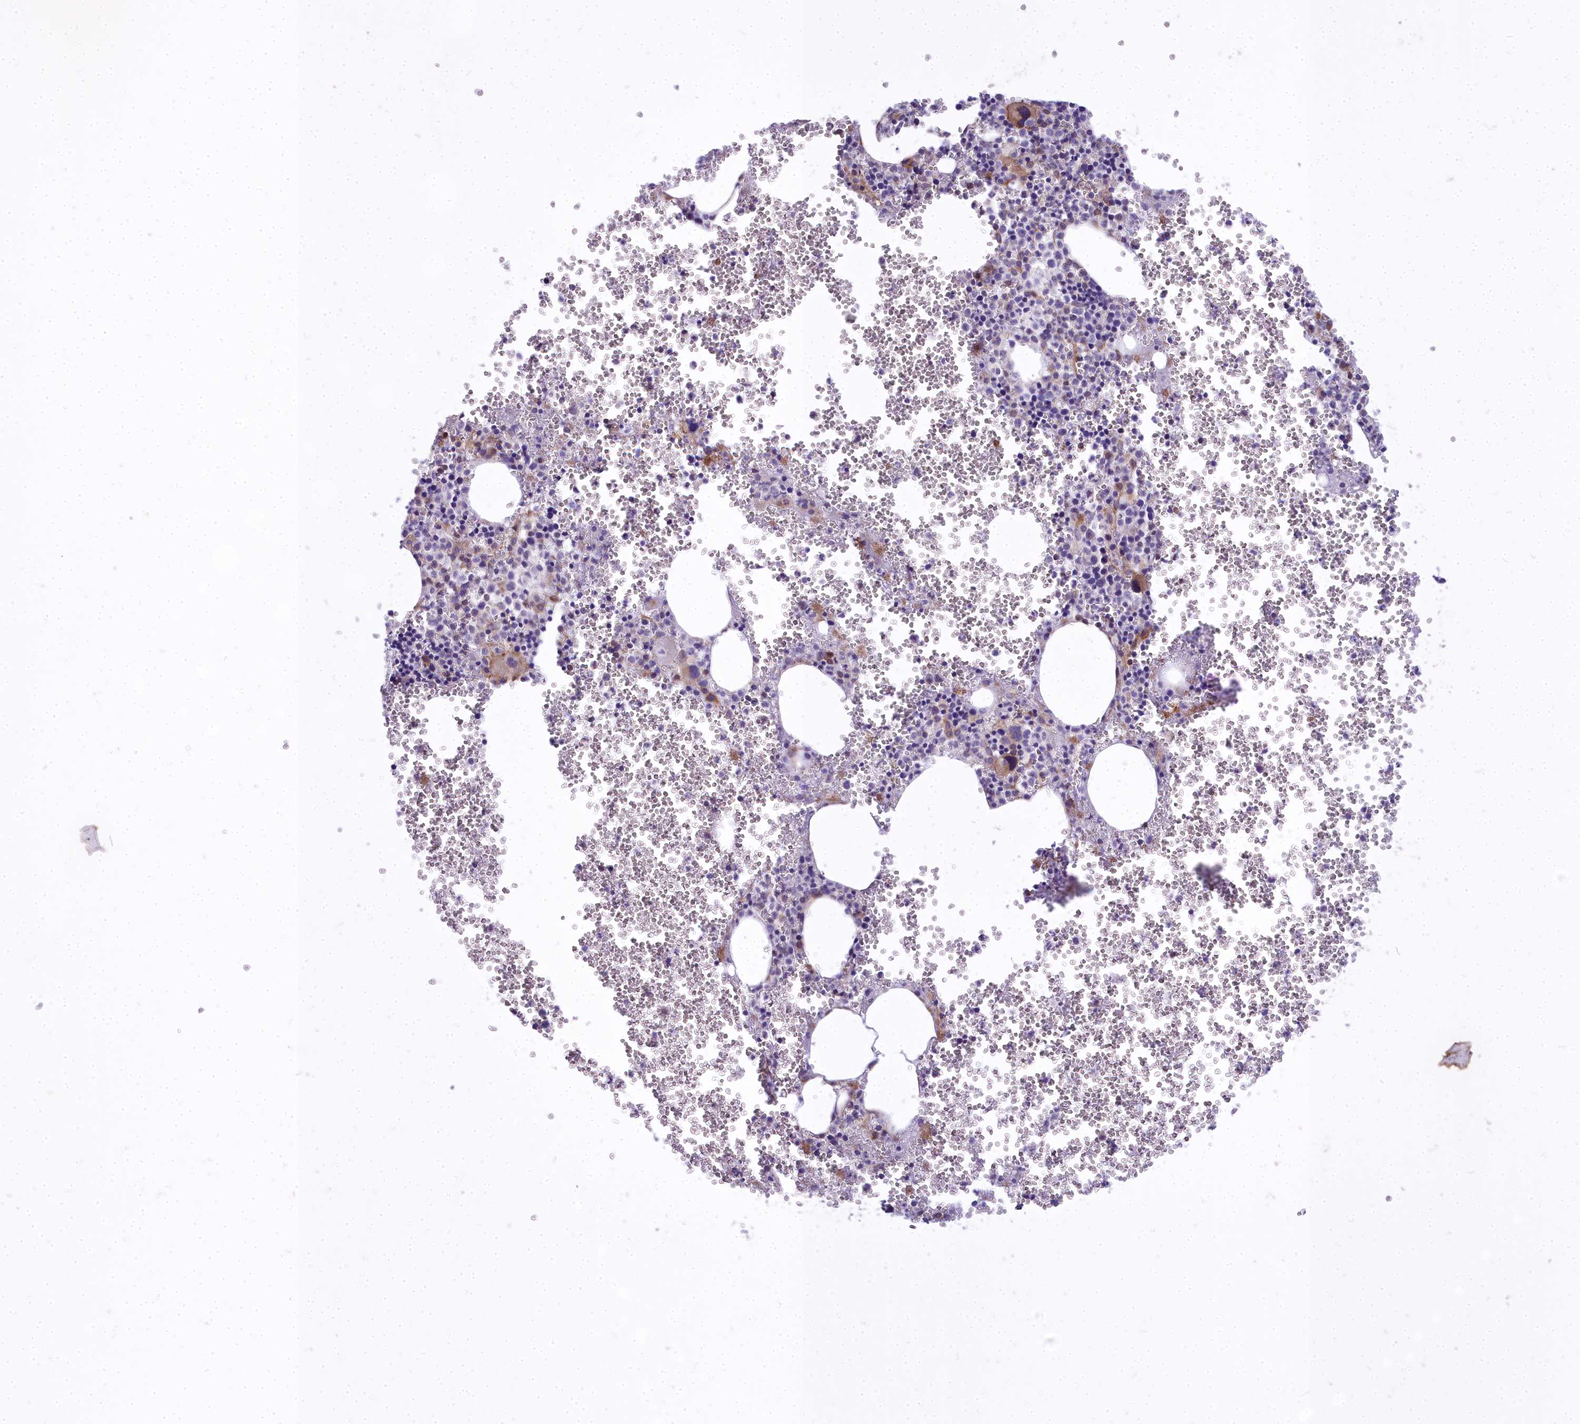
{"staining": {"intensity": "strong", "quantity": "<25%", "location": "cytoplasmic/membranous"}, "tissue": "bone marrow", "cell_type": "Hematopoietic cells", "image_type": "normal", "snomed": [{"axis": "morphology", "description": "Normal tissue, NOS"}, {"axis": "topography", "description": "Bone marrow"}], "caption": "The photomicrograph reveals a brown stain indicating the presence of a protein in the cytoplasmic/membranous of hematopoietic cells in bone marrow. Using DAB (brown) and hematoxylin (blue) stains, captured at high magnification using brightfield microscopy.", "gene": "ABCB8", "patient": {"sex": "female", "age": 77}}